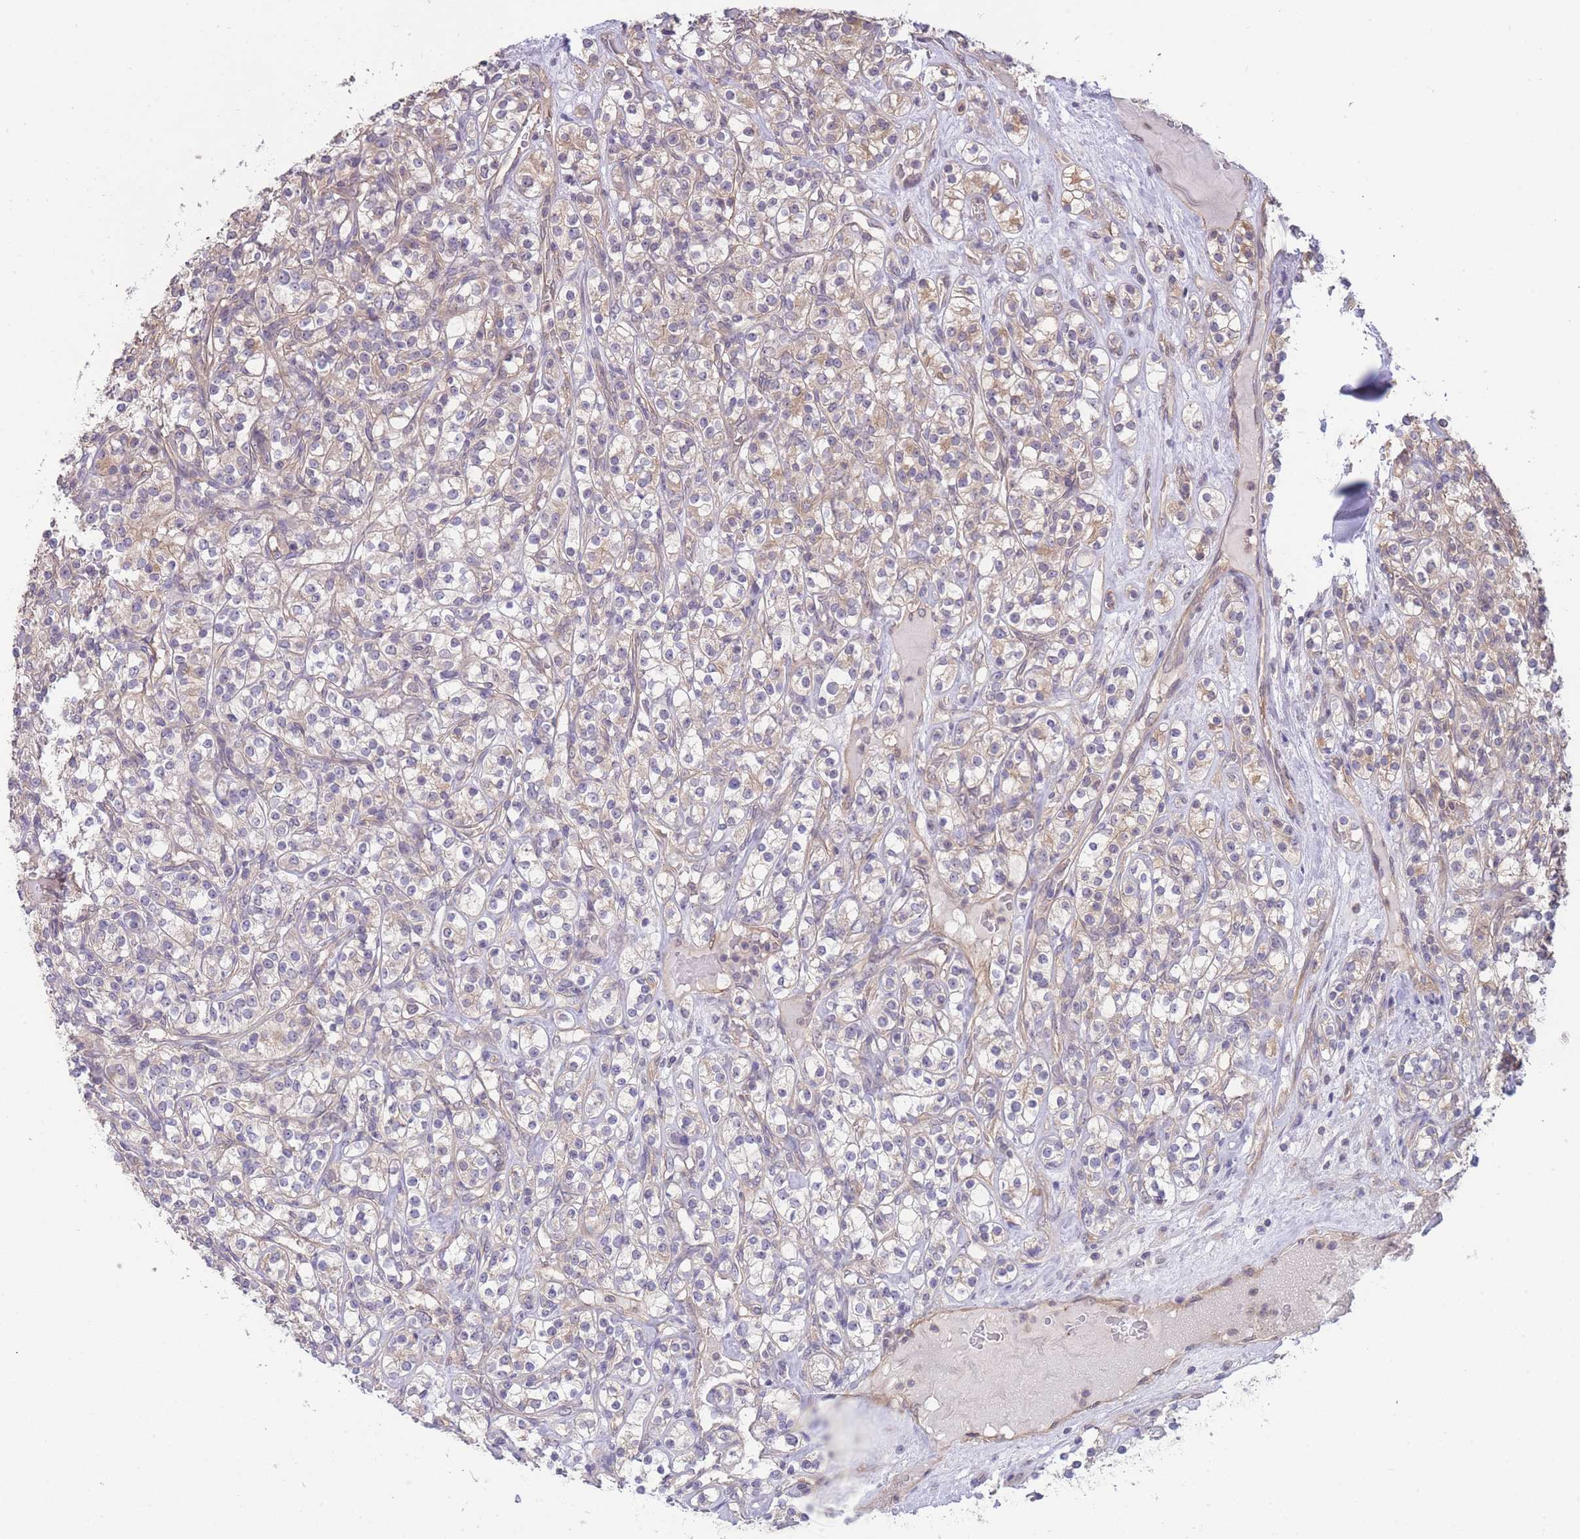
{"staining": {"intensity": "weak", "quantity": "25%-75%", "location": "cytoplasmic/membranous"}, "tissue": "renal cancer", "cell_type": "Tumor cells", "image_type": "cancer", "snomed": [{"axis": "morphology", "description": "Adenocarcinoma, NOS"}, {"axis": "topography", "description": "Kidney"}], "caption": "IHC (DAB) staining of renal adenocarcinoma displays weak cytoplasmic/membranous protein expression in approximately 25%-75% of tumor cells. (DAB (3,3'-diaminobenzidine) IHC with brightfield microscopy, high magnification).", "gene": "SMC6", "patient": {"sex": "male", "age": 77}}